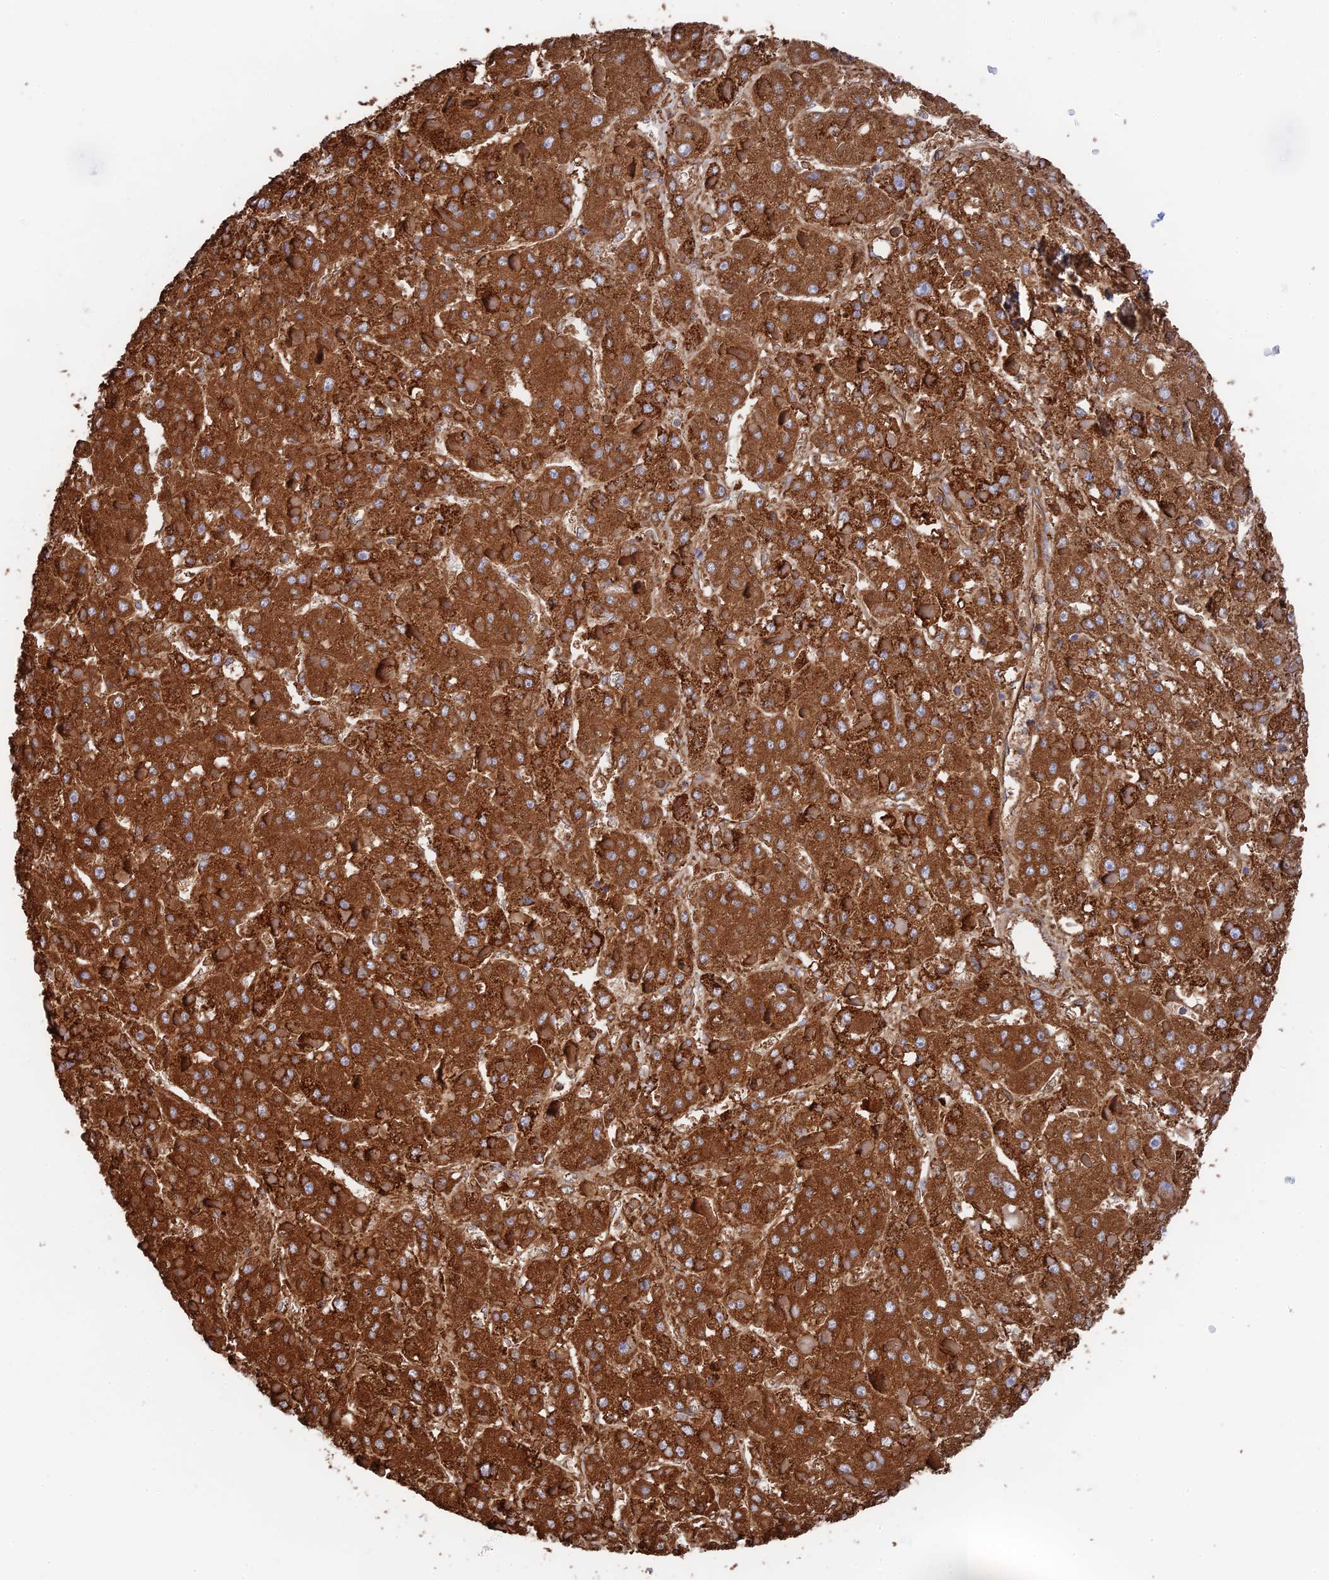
{"staining": {"intensity": "strong", "quantity": ">75%", "location": "cytoplasmic/membranous"}, "tissue": "liver cancer", "cell_type": "Tumor cells", "image_type": "cancer", "snomed": [{"axis": "morphology", "description": "Carcinoma, Hepatocellular, NOS"}, {"axis": "topography", "description": "Liver"}], "caption": "There is high levels of strong cytoplasmic/membranous expression in tumor cells of liver cancer, as demonstrated by immunohistochemical staining (brown color).", "gene": "HAUS8", "patient": {"sex": "female", "age": 73}}